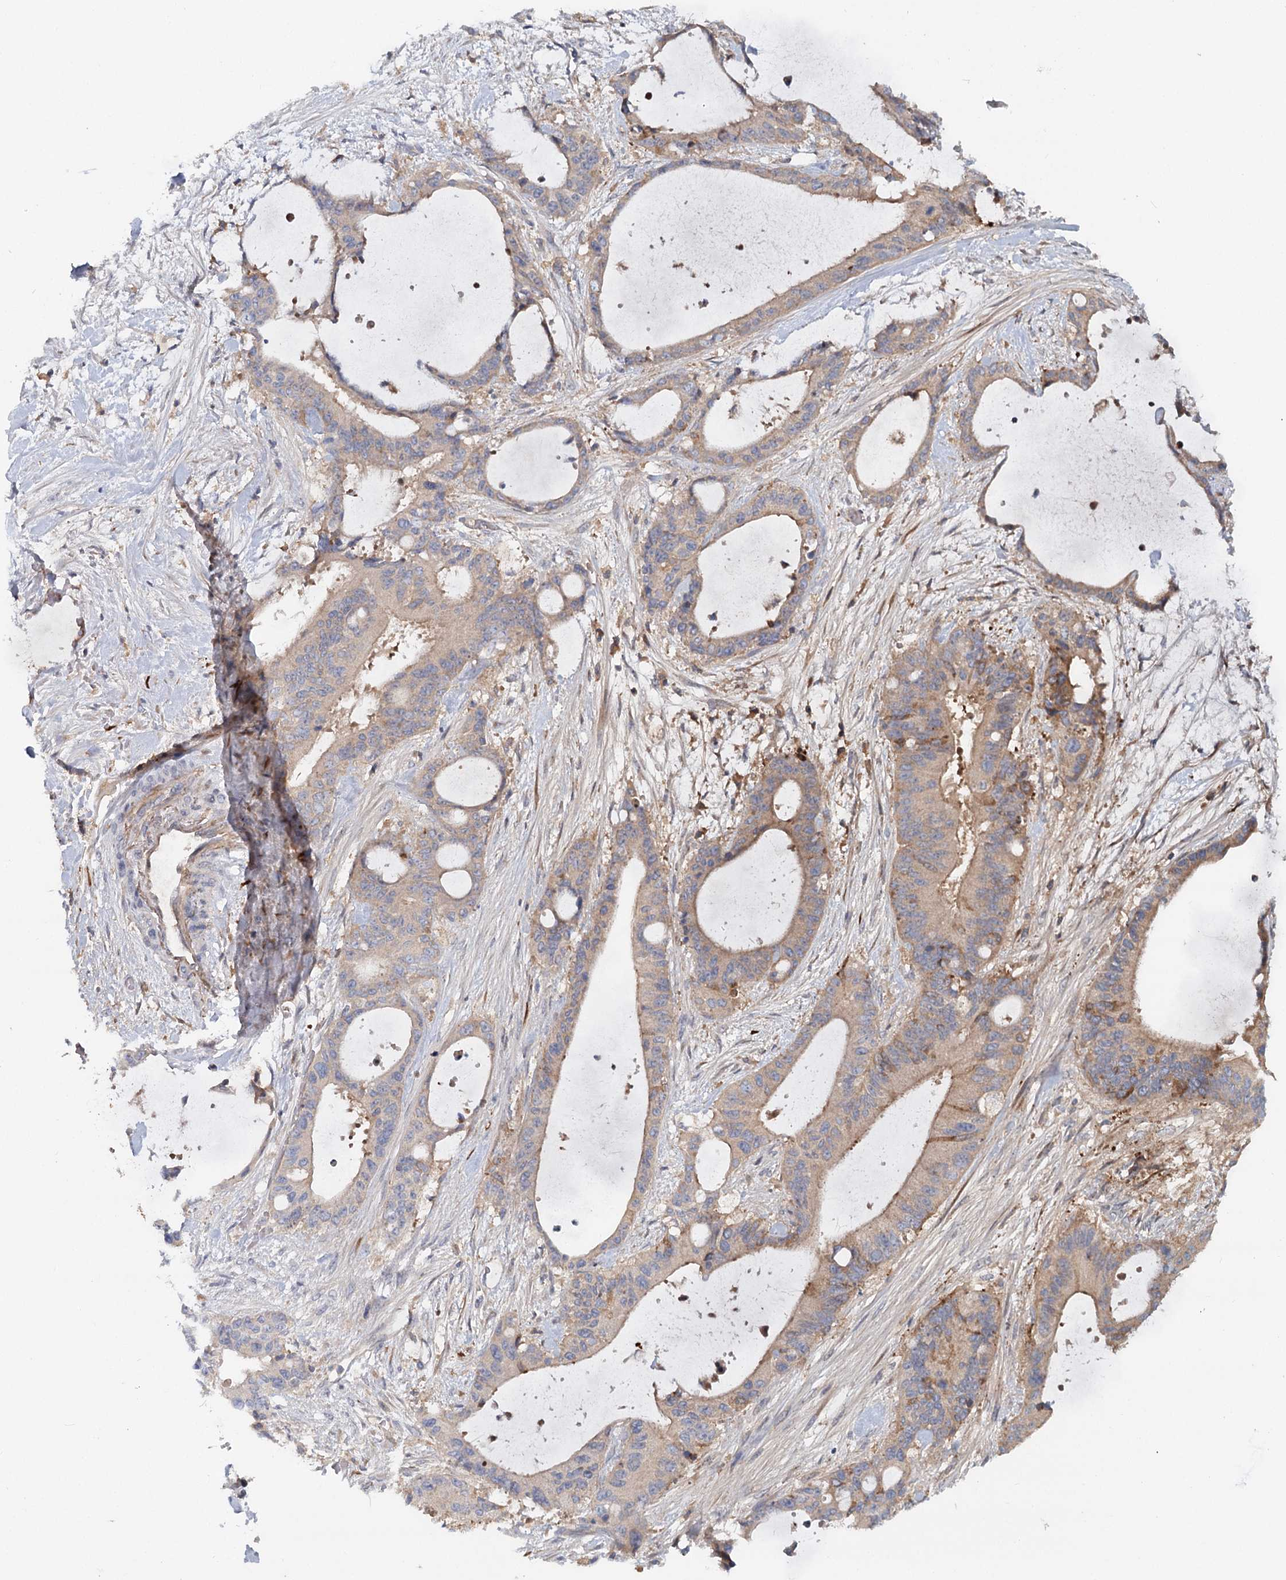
{"staining": {"intensity": "weak", "quantity": "<25%", "location": "cytoplasmic/membranous"}, "tissue": "liver cancer", "cell_type": "Tumor cells", "image_type": "cancer", "snomed": [{"axis": "morphology", "description": "Normal tissue, NOS"}, {"axis": "morphology", "description": "Cholangiocarcinoma"}, {"axis": "topography", "description": "Liver"}, {"axis": "topography", "description": "Peripheral nerve tissue"}], "caption": "DAB (3,3'-diaminobenzidine) immunohistochemical staining of human liver cholangiocarcinoma reveals no significant positivity in tumor cells.", "gene": "RNF111", "patient": {"sex": "female", "age": 73}}